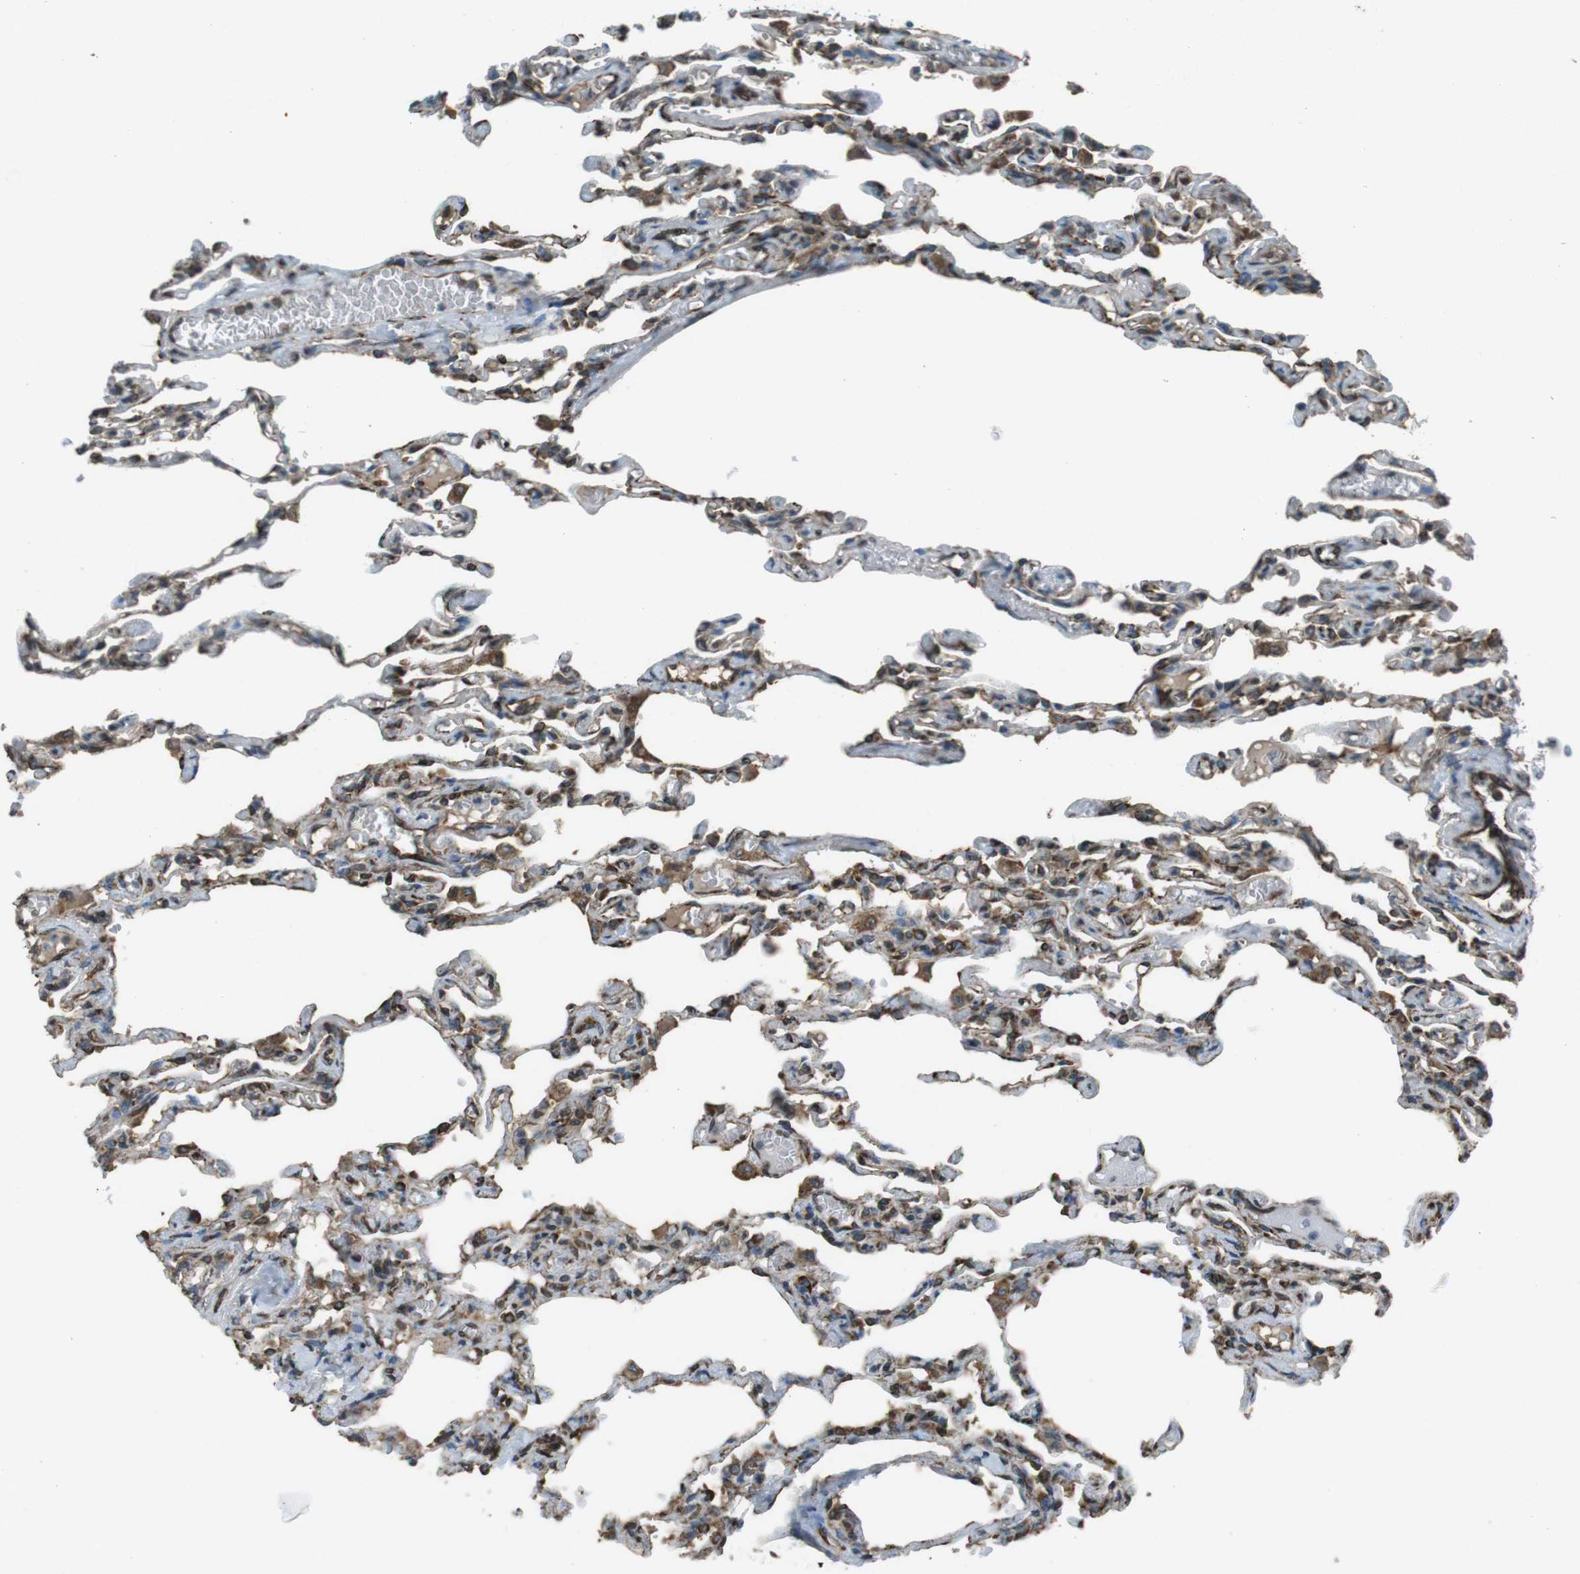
{"staining": {"intensity": "strong", "quantity": ">75%", "location": "cytoplasmic/membranous"}, "tissue": "lung", "cell_type": "Alveolar cells", "image_type": "normal", "snomed": [{"axis": "morphology", "description": "Normal tissue, NOS"}, {"axis": "topography", "description": "Lung"}], "caption": "High-magnification brightfield microscopy of benign lung stained with DAB (brown) and counterstained with hematoxylin (blue). alveolar cells exhibit strong cytoplasmic/membranous expression is identified in approximately>75% of cells. (DAB (3,3'-diaminobenzidine) IHC, brown staining for protein, blue staining for nuclei).", "gene": "KTN1", "patient": {"sex": "male", "age": 21}}